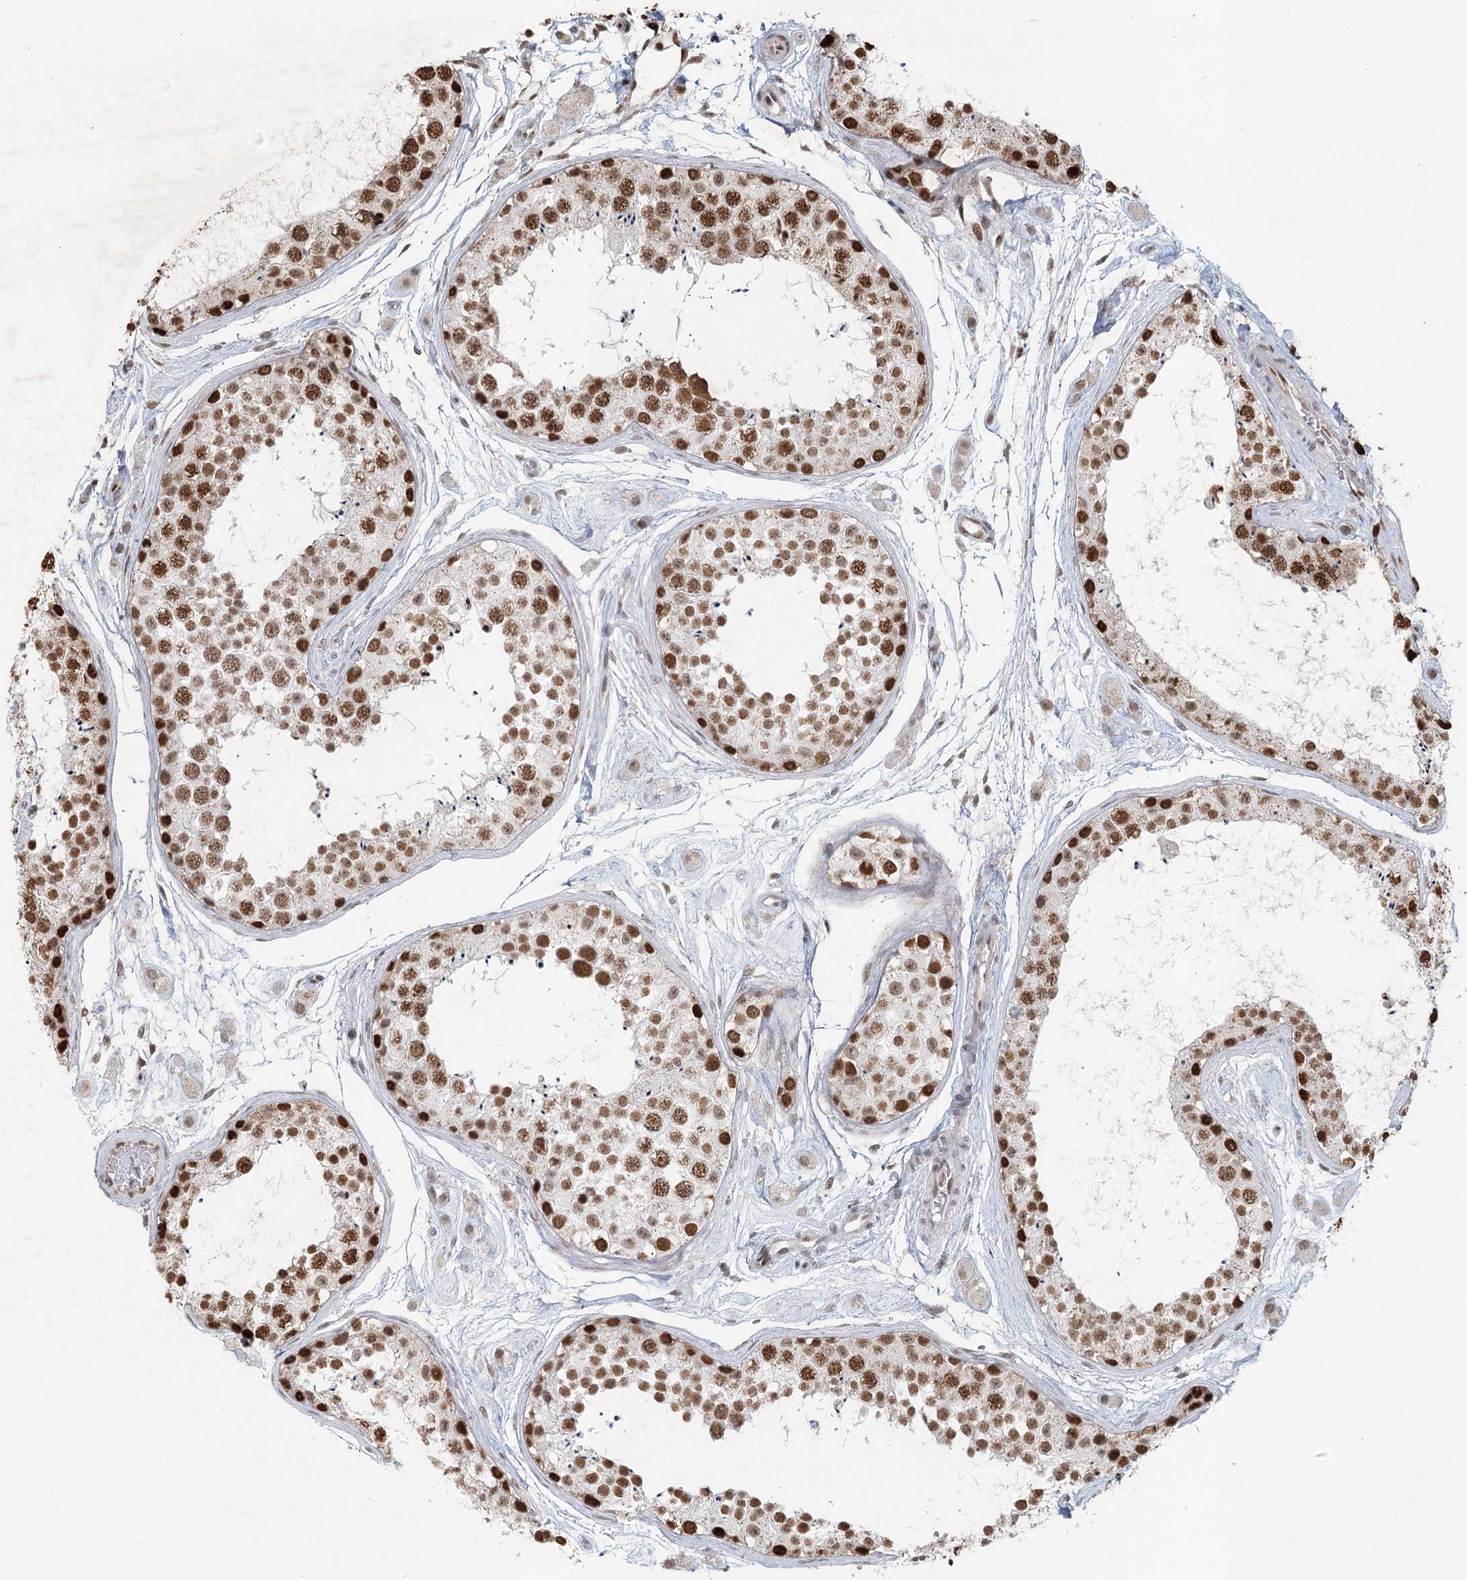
{"staining": {"intensity": "strong", "quantity": ">75%", "location": "nuclear"}, "tissue": "testis", "cell_type": "Cells in seminiferous ducts", "image_type": "normal", "snomed": [{"axis": "morphology", "description": "Normal tissue, NOS"}, {"axis": "topography", "description": "Testis"}], "caption": "Protein expression analysis of normal testis exhibits strong nuclear expression in about >75% of cells in seminiferous ducts.", "gene": "GPALPP1", "patient": {"sex": "male", "age": 25}}